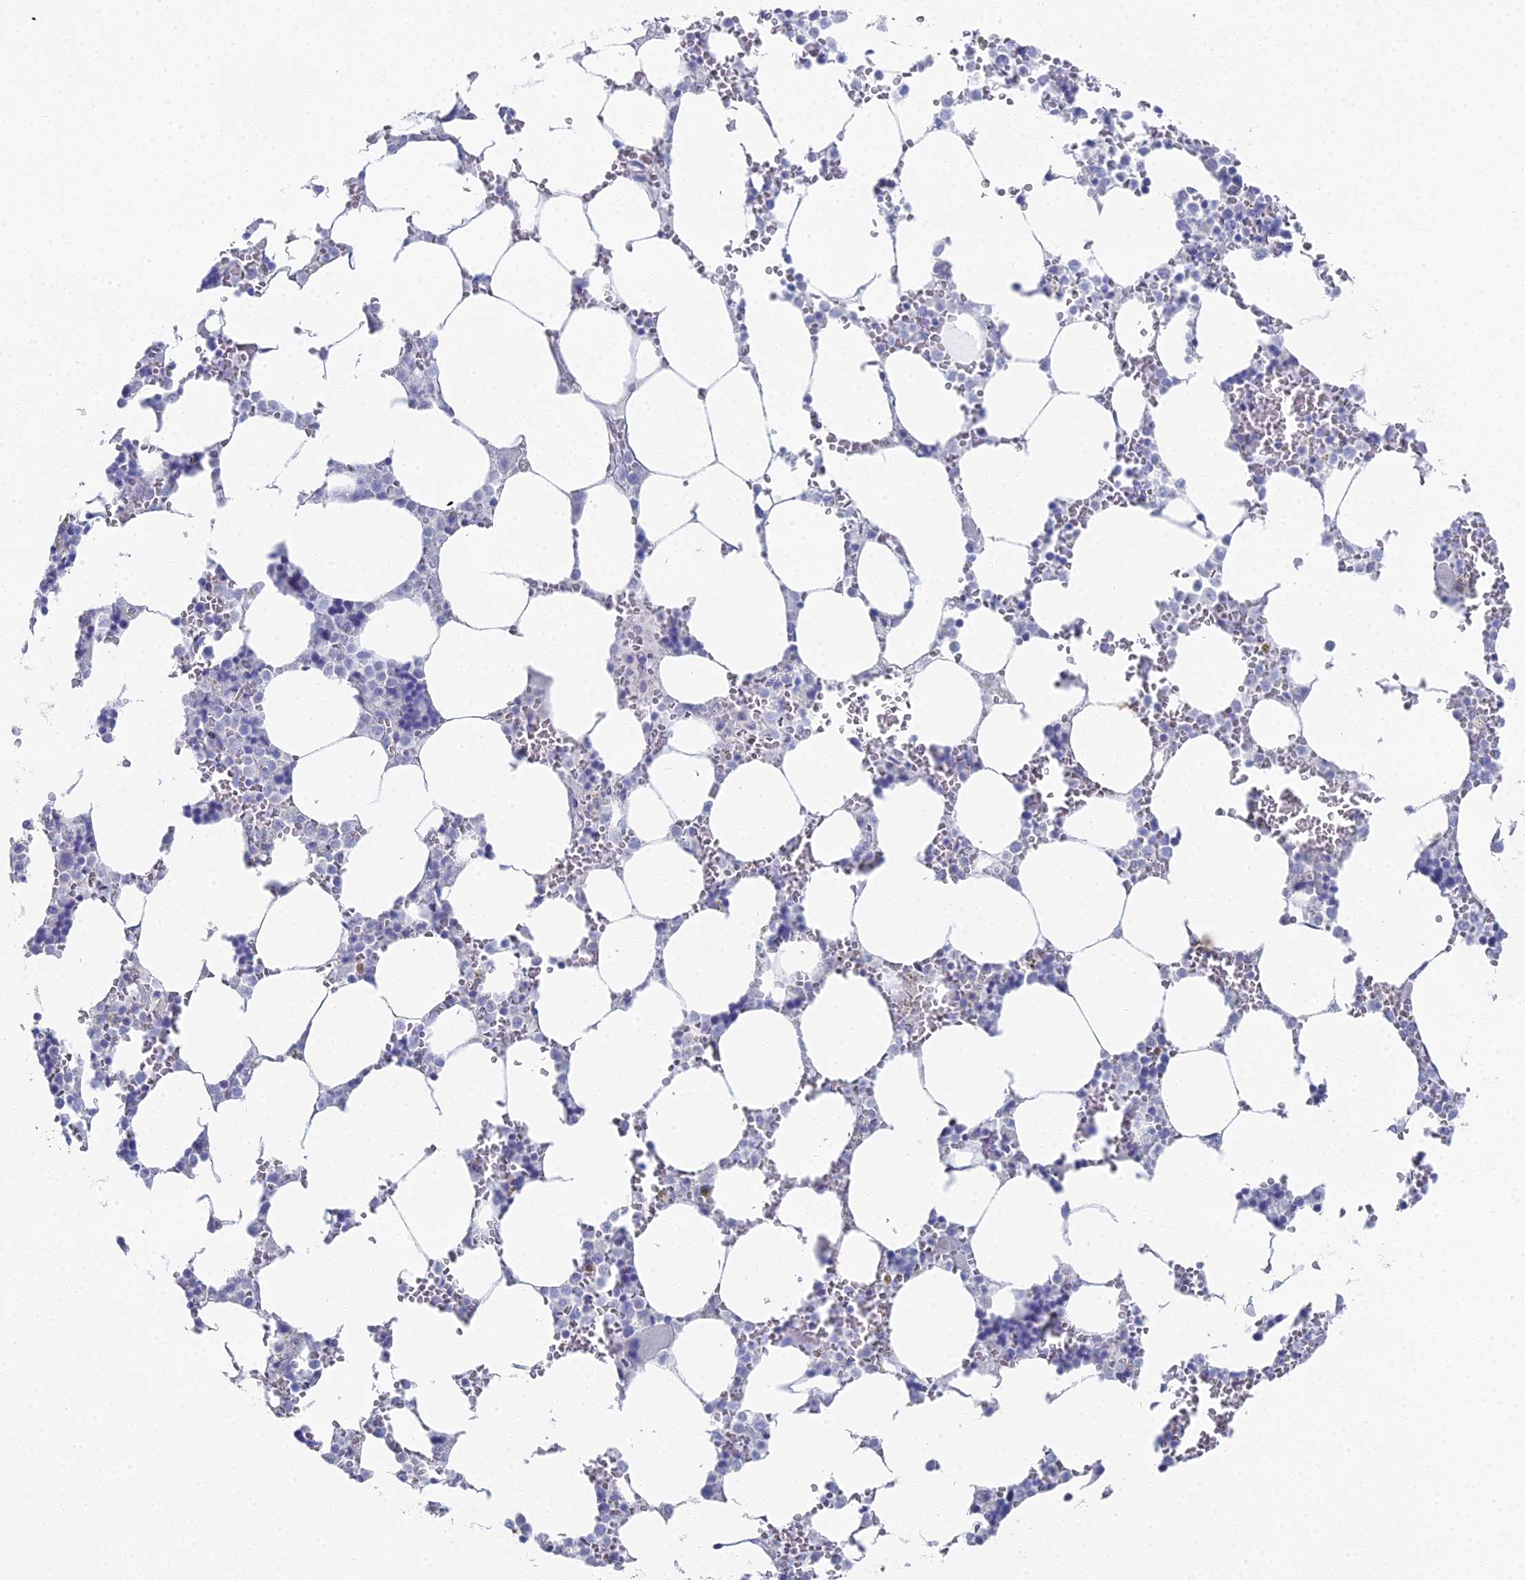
{"staining": {"intensity": "negative", "quantity": "none", "location": "none"}, "tissue": "bone marrow", "cell_type": "Hematopoietic cells", "image_type": "normal", "snomed": [{"axis": "morphology", "description": "Normal tissue, NOS"}, {"axis": "topography", "description": "Bone marrow"}], "caption": "High power microscopy histopathology image of an immunohistochemistry (IHC) histopathology image of unremarkable bone marrow, revealing no significant staining in hematopoietic cells. The staining was performed using DAB to visualize the protein expression in brown, while the nuclei were stained in blue with hematoxylin (Magnification: 20x).", "gene": "ALPP", "patient": {"sex": "male", "age": 64}}